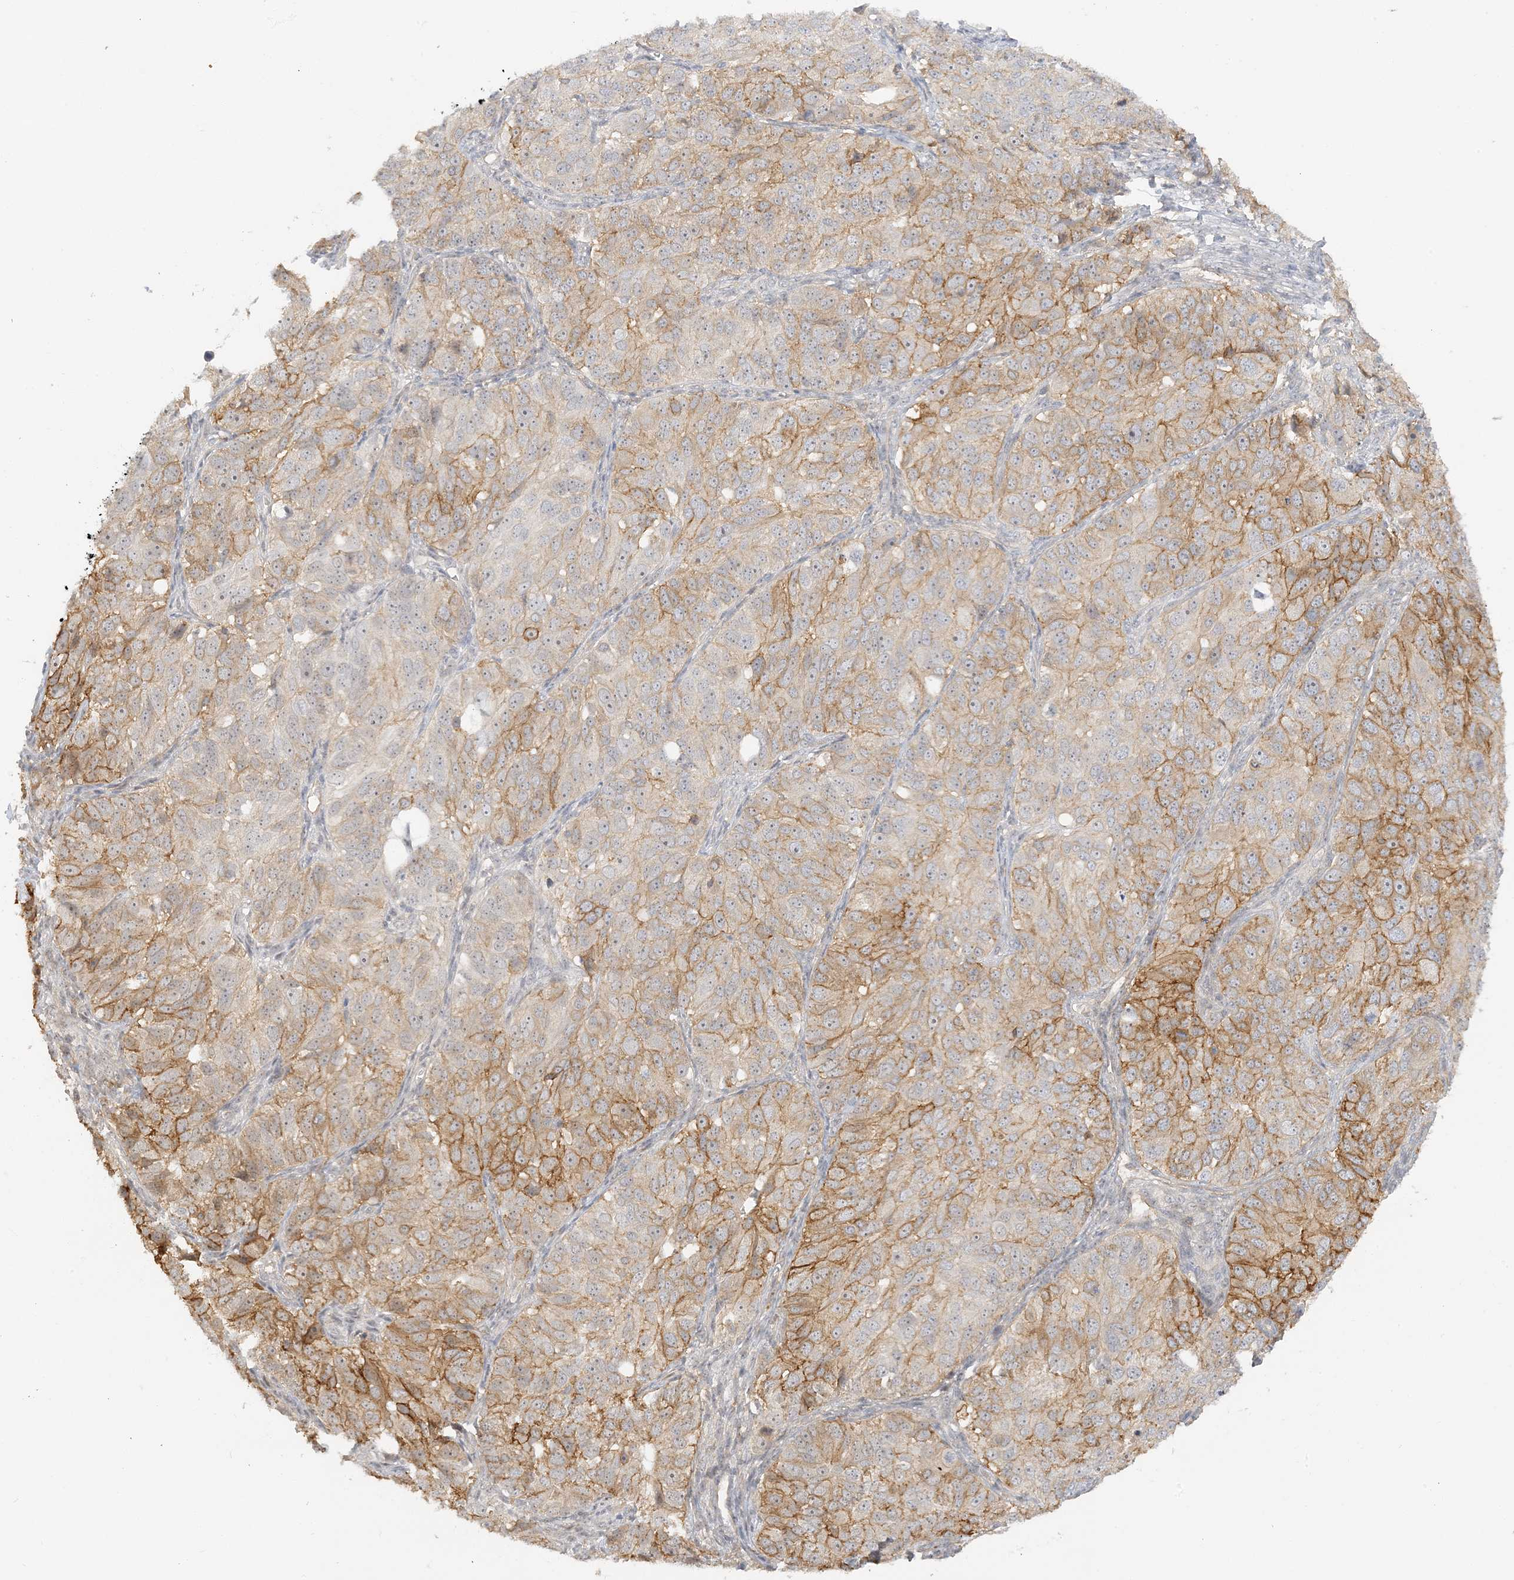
{"staining": {"intensity": "moderate", "quantity": "25%-75%", "location": "cytoplasmic/membranous"}, "tissue": "ovarian cancer", "cell_type": "Tumor cells", "image_type": "cancer", "snomed": [{"axis": "morphology", "description": "Carcinoma, endometroid"}, {"axis": "topography", "description": "Ovary"}], "caption": "An image of human ovarian cancer stained for a protein exhibits moderate cytoplasmic/membranous brown staining in tumor cells.", "gene": "ETAA1", "patient": {"sex": "female", "age": 51}}